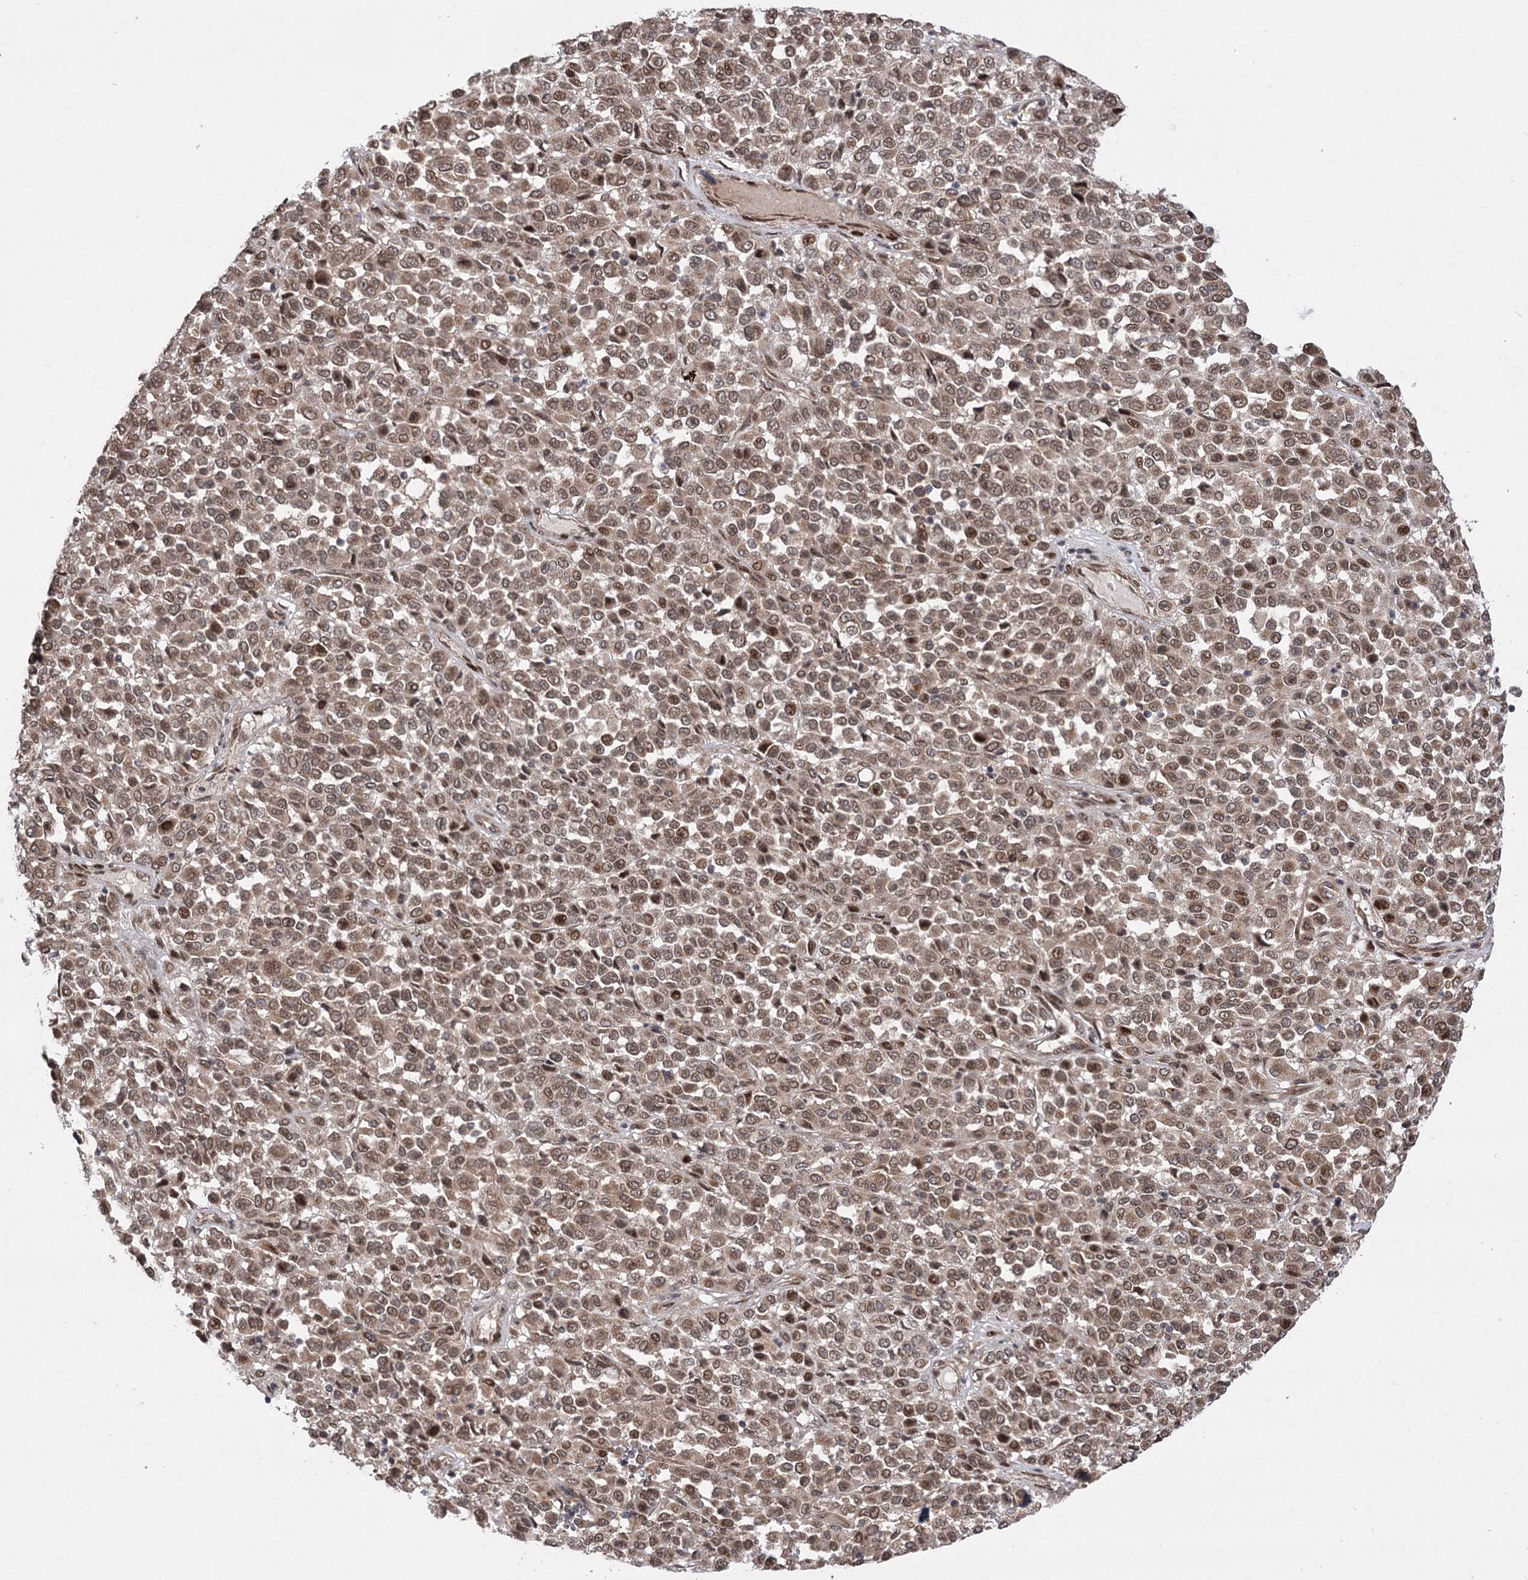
{"staining": {"intensity": "moderate", "quantity": ">75%", "location": "cytoplasmic/membranous,nuclear"}, "tissue": "melanoma", "cell_type": "Tumor cells", "image_type": "cancer", "snomed": [{"axis": "morphology", "description": "Malignant melanoma, Metastatic site"}, {"axis": "topography", "description": "Pancreas"}], "caption": "Melanoma tissue reveals moderate cytoplasmic/membranous and nuclear expression in about >75% of tumor cells", "gene": "TENM2", "patient": {"sex": "female", "age": 30}}